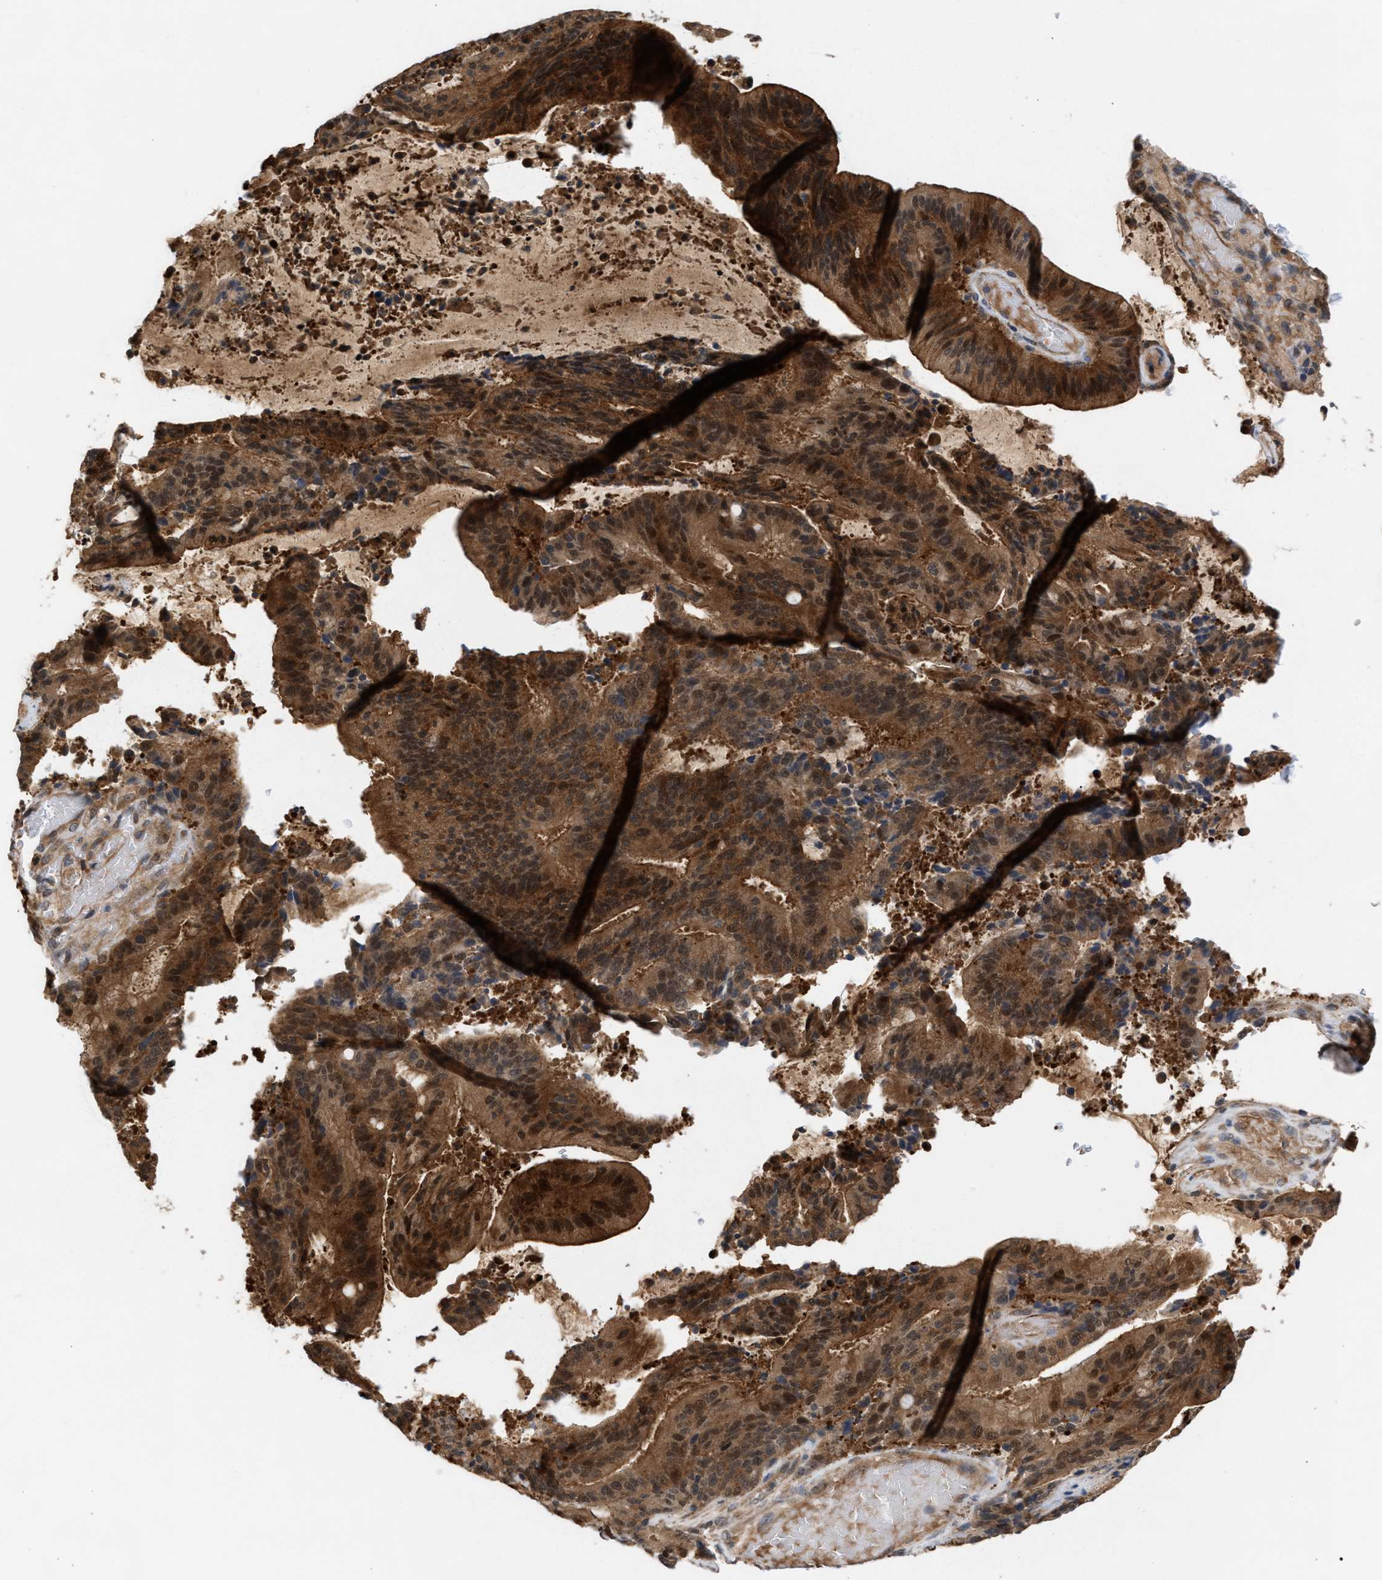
{"staining": {"intensity": "strong", "quantity": ">75%", "location": "cytoplasmic/membranous,nuclear"}, "tissue": "liver cancer", "cell_type": "Tumor cells", "image_type": "cancer", "snomed": [{"axis": "morphology", "description": "Normal tissue, NOS"}, {"axis": "morphology", "description": "Cholangiocarcinoma"}, {"axis": "topography", "description": "Liver"}, {"axis": "topography", "description": "Peripheral nerve tissue"}], "caption": "Tumor cells reveal high levels of strong cytoplasmic/membranous and nuclear expression in approximately >75% of cells in human liver cancer (cholangiocarcinoma). (brown staining indicates protein expression, while blue staining denotes nuclei).", "gene": "GLOD4", "patient": {"sex": "female", "age": 73}}